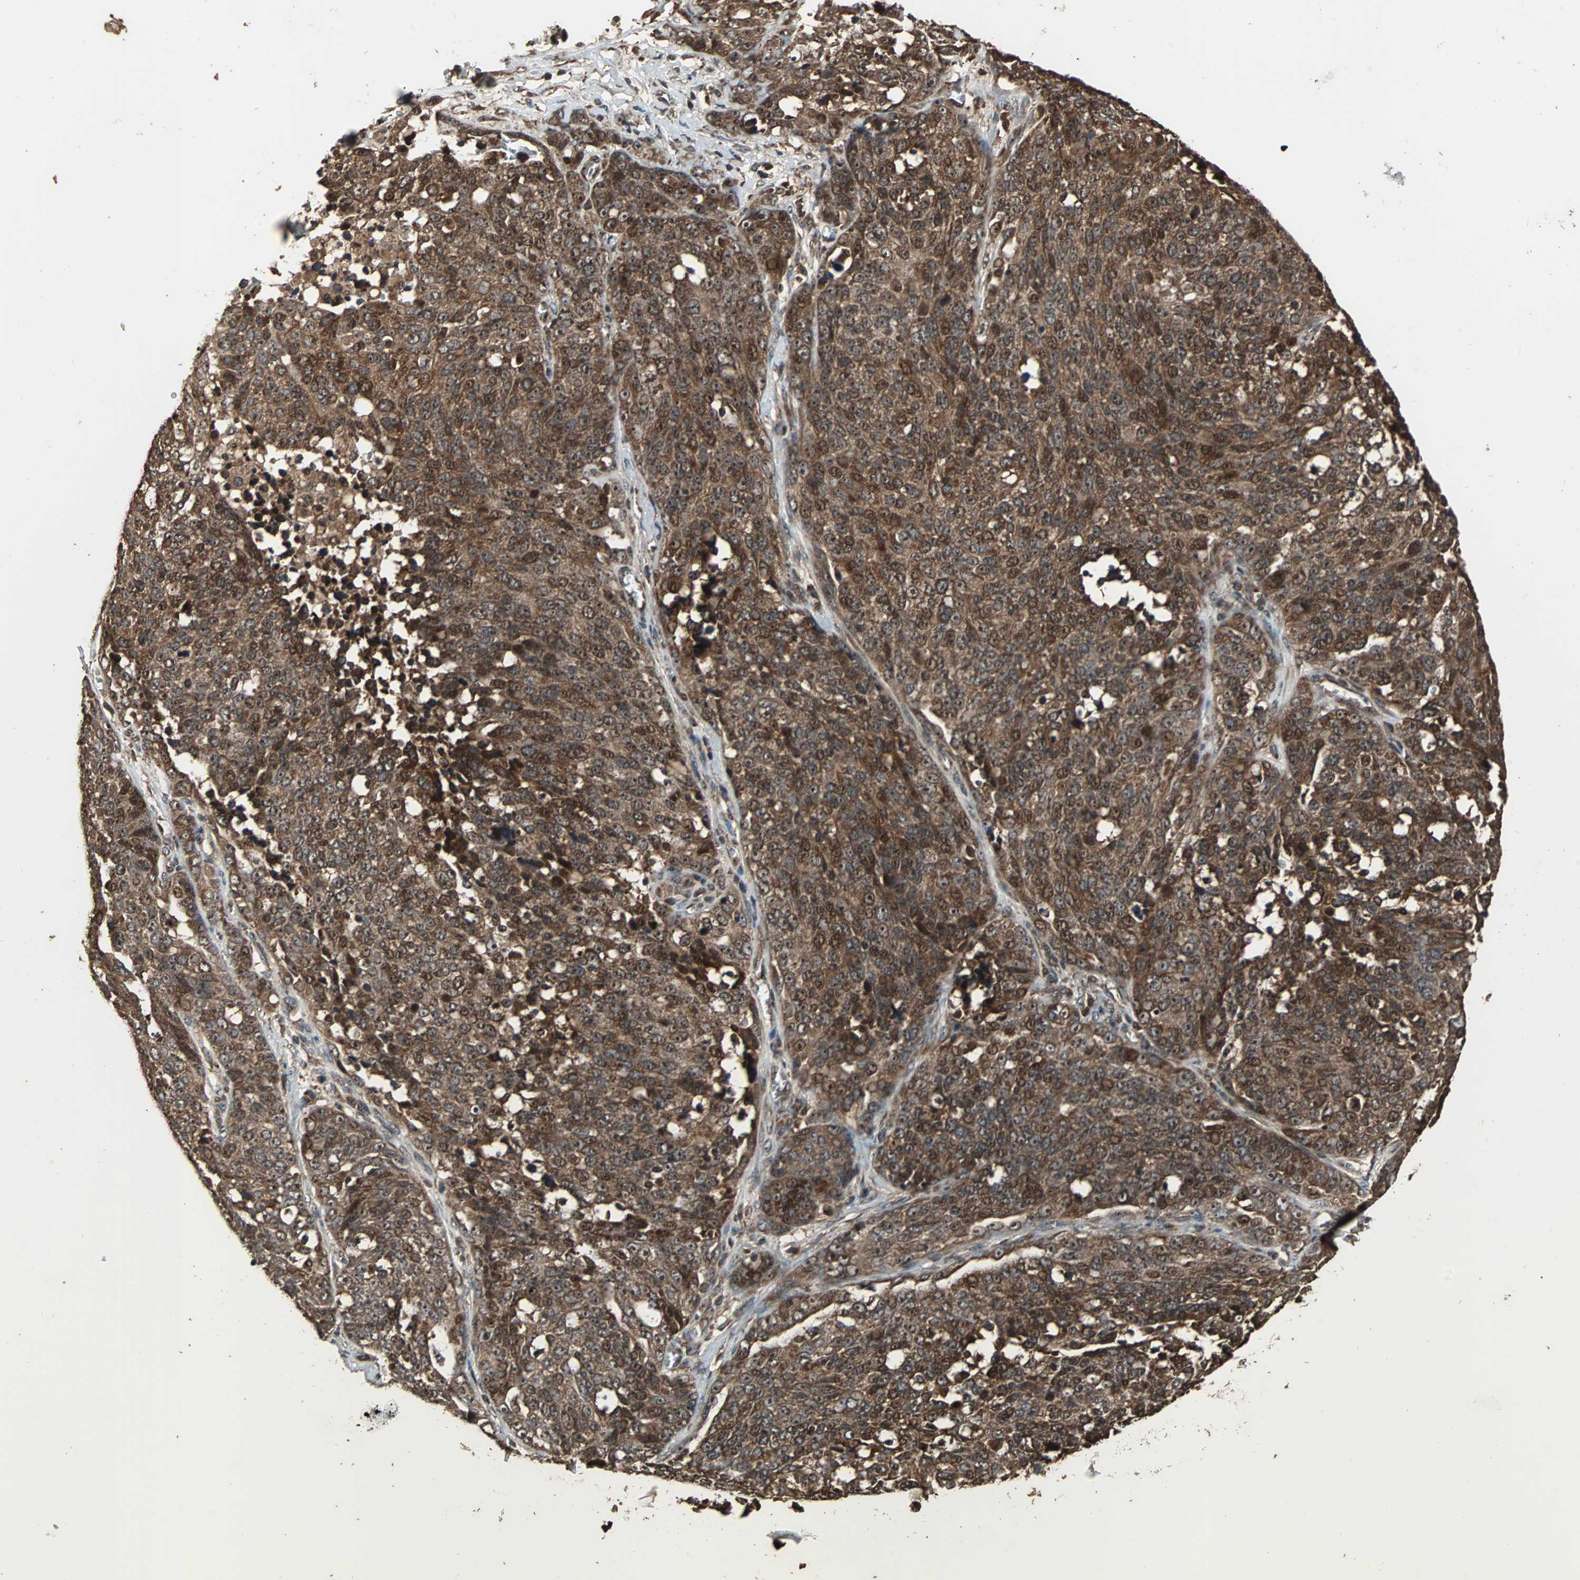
{"staining": {"intensity": "moderate", "quantity": ">75%", "location": "cytoplasmic/membranous"}, "tissue": "ovarian cancer", "cell_type": "Tumor cells", "image_type": "cancer", "snomed": [{"axis": "morphology", "description": "Cystadenocarcinoma, serous, NOS"}, {"axis": "topography", "description": "Ovary"}], "caption": "Immunohistochemical staining of serous cystadenocarcinoma (ovarian) shows moderate cytoplasmic/membranous protein positivity in about >75% of tumor cells.", "gene": "LAMTOR5", "patient": {"sex": "female", "age": 44}}